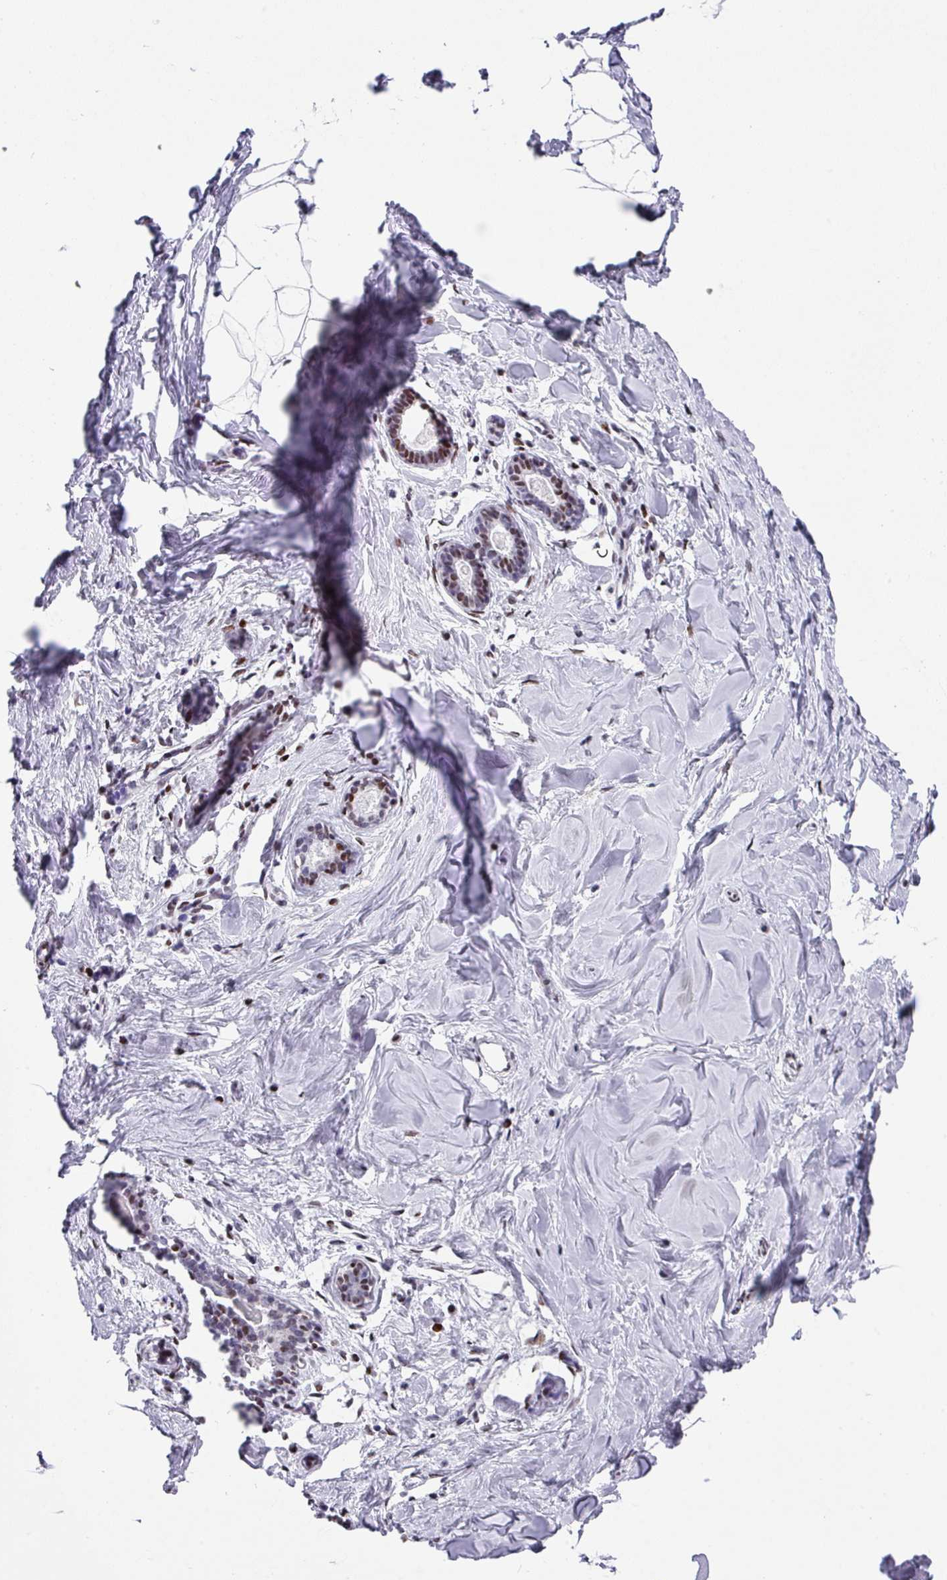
{"staining": {"intensity": "moderate", "quantity": "25%-75%", "location": "nuclear"}, "tissue": "breast", "cell_type": "Glandular cells", "image_type": "normal", "snomed": [{"axis": "morphology", "description": "Normal tissue, NOS"}, {"axis": "topography", "description": "Breast"}], "caption": "A brown stain highlights moderate nuclear positivity of a protein in glandular cells of normal human breast. (Stains: DAB in brown, nuclei in blue, Microscopy: brightfield microscopy at high magnification).", "gene": "TCF3", "patient": {"sex": "female", "age": 23}}